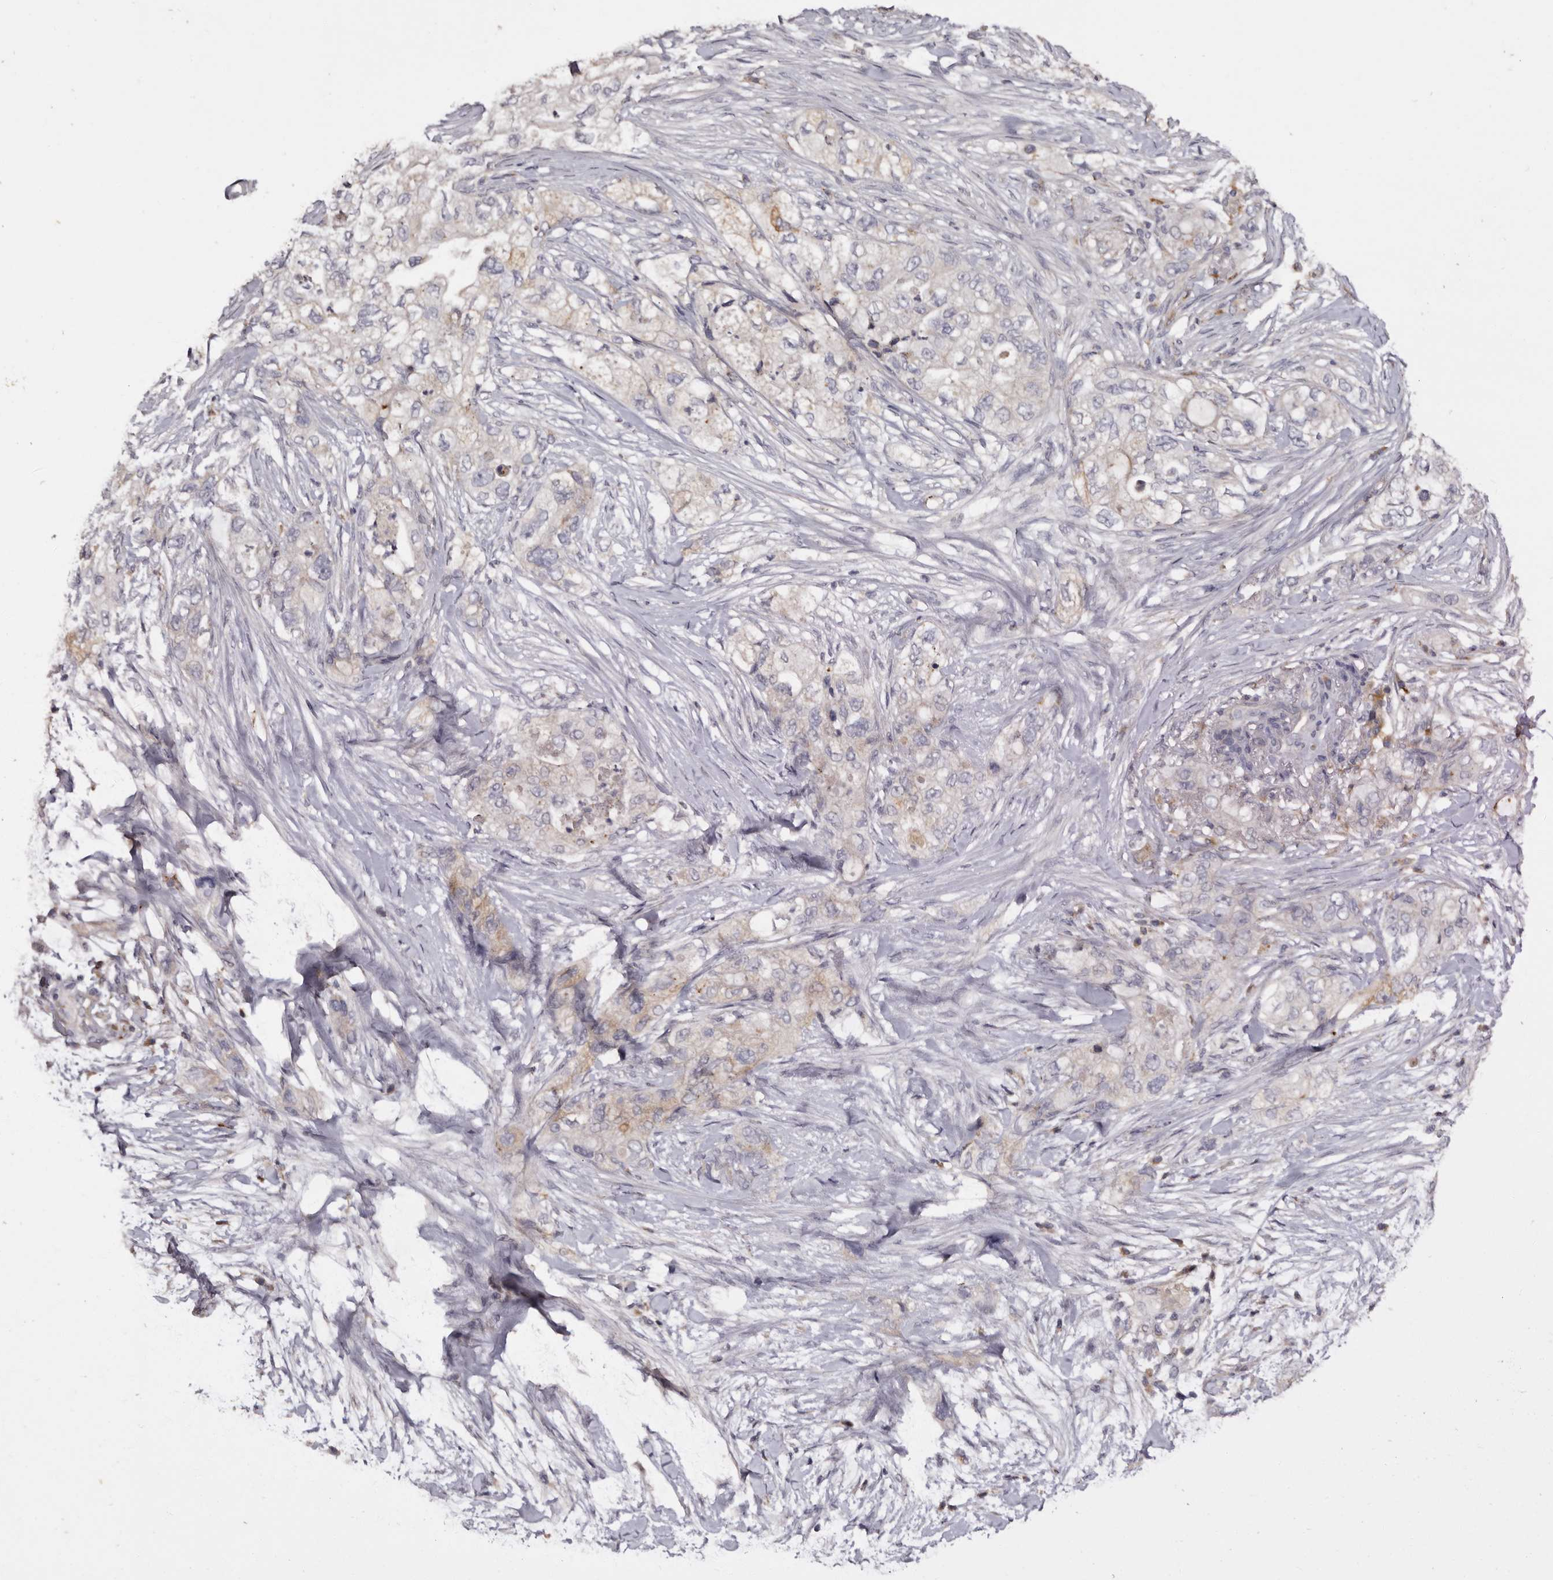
{"staining": {"intensity": "weak", "quantity": "<25%", "location": "cytoplasmic/membranous"}, "tissue": "pancreatic cancer", "cell_type": "Tumor cells", "image_type": "cancer", "snomed": [{"axis": "morphology", "description": "Adenocarcinoma, NOS"}, {"axis": "topography", "description": "Pancreas"}], "caption": "There is no significant staining in tumor cells of pancreatic cancer.", "gene": "DAP", "patient": {"sex": "female", "age": 73}}